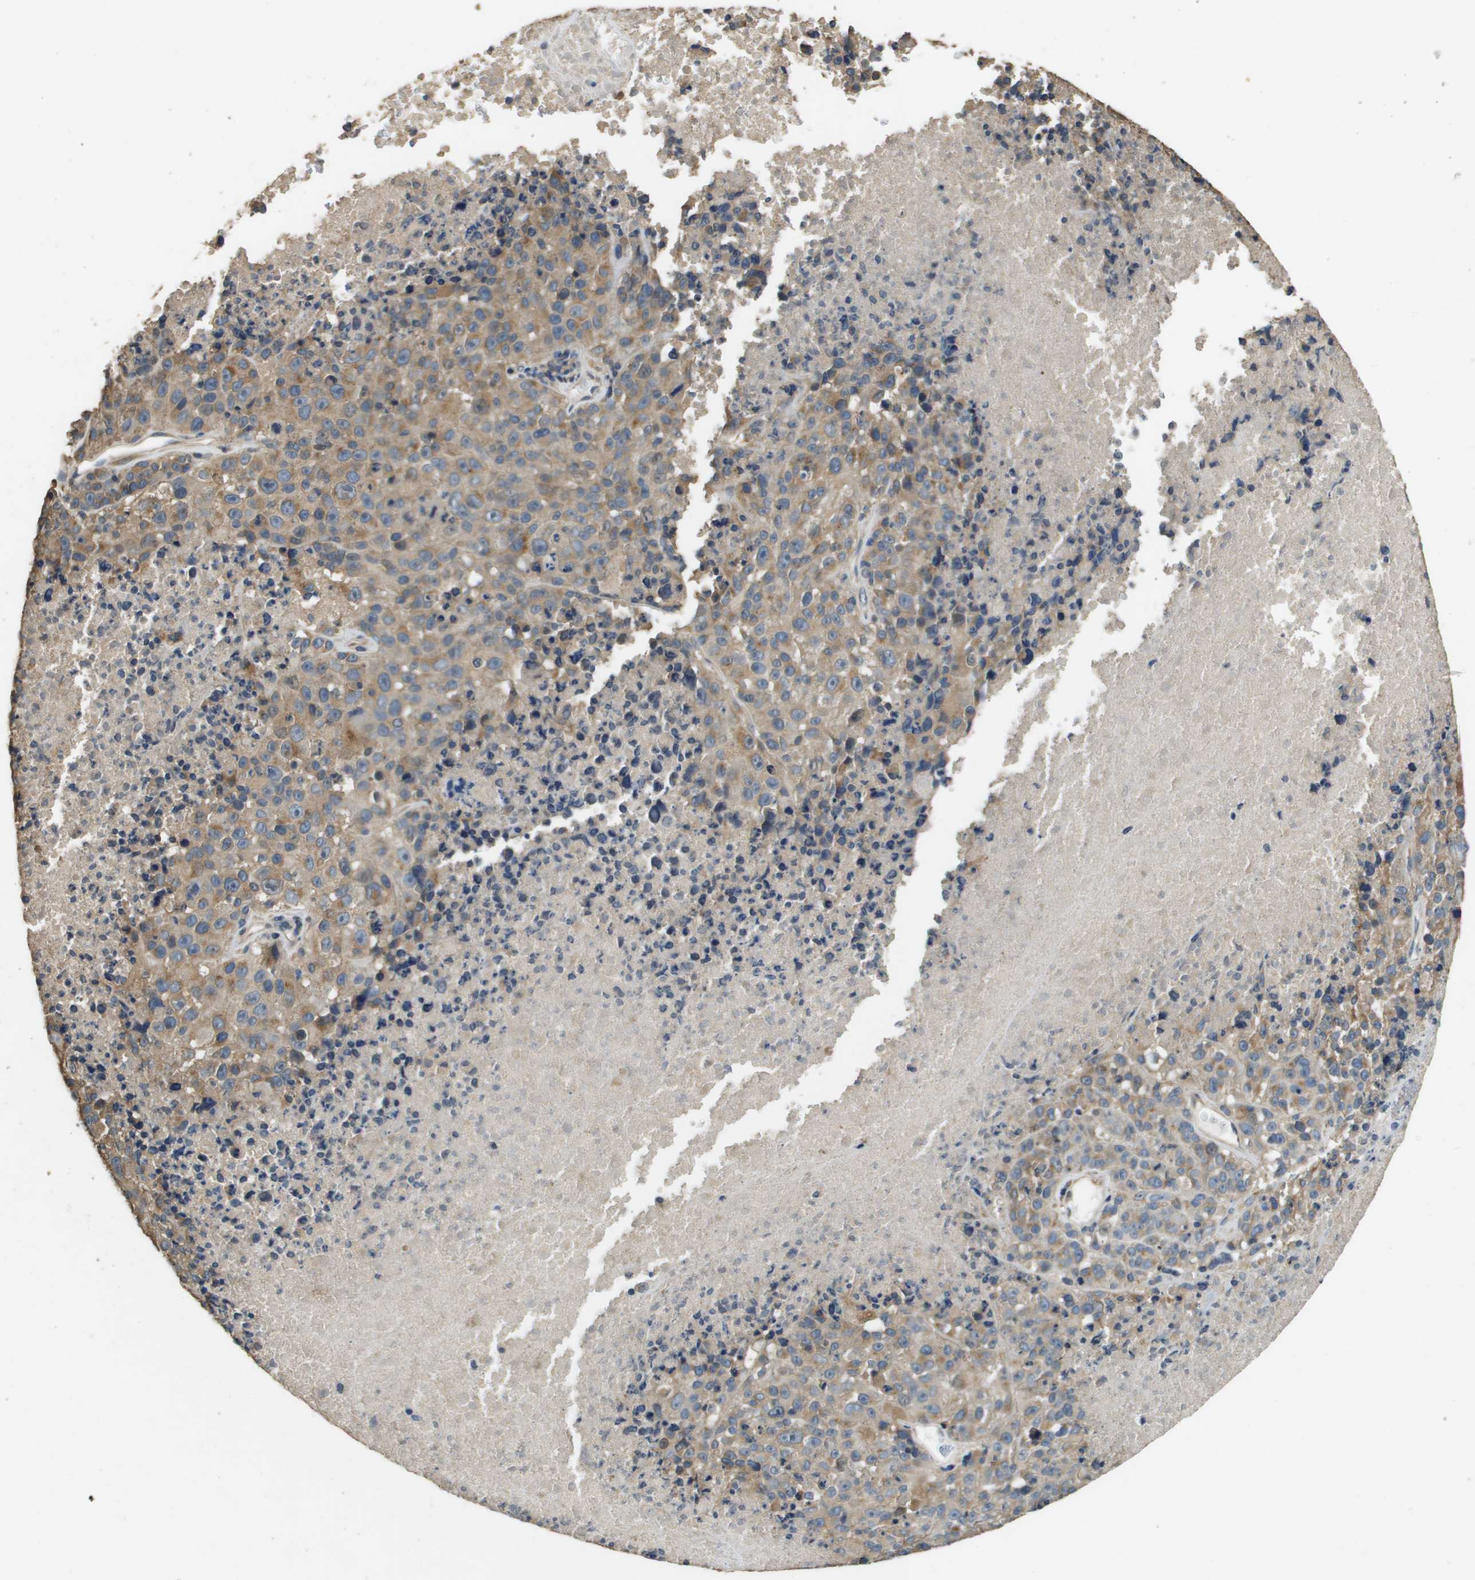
{"staining": {"intensity": "weak", "quantity": "25%-75%", "location": "cytoplasmic/membranous"}, "tissue": "melanoma", "cell_type": "Tumor cells", "image_type": "cancer", "snomed": [{"axis": "morphology", "description": "Malignant melanoma, Metastatic site"}, {"axis": "topography", "description": "Cerebral cortex"}], "caption": "Protein expression analysis of malignant melanoma (metastatic site) demonstrates weak cytoplasmic/membranous positivity in about 25%-75% of tumor cells.", "gene": "RAB6B", "patient": {"sex": "female", "age": 52}}